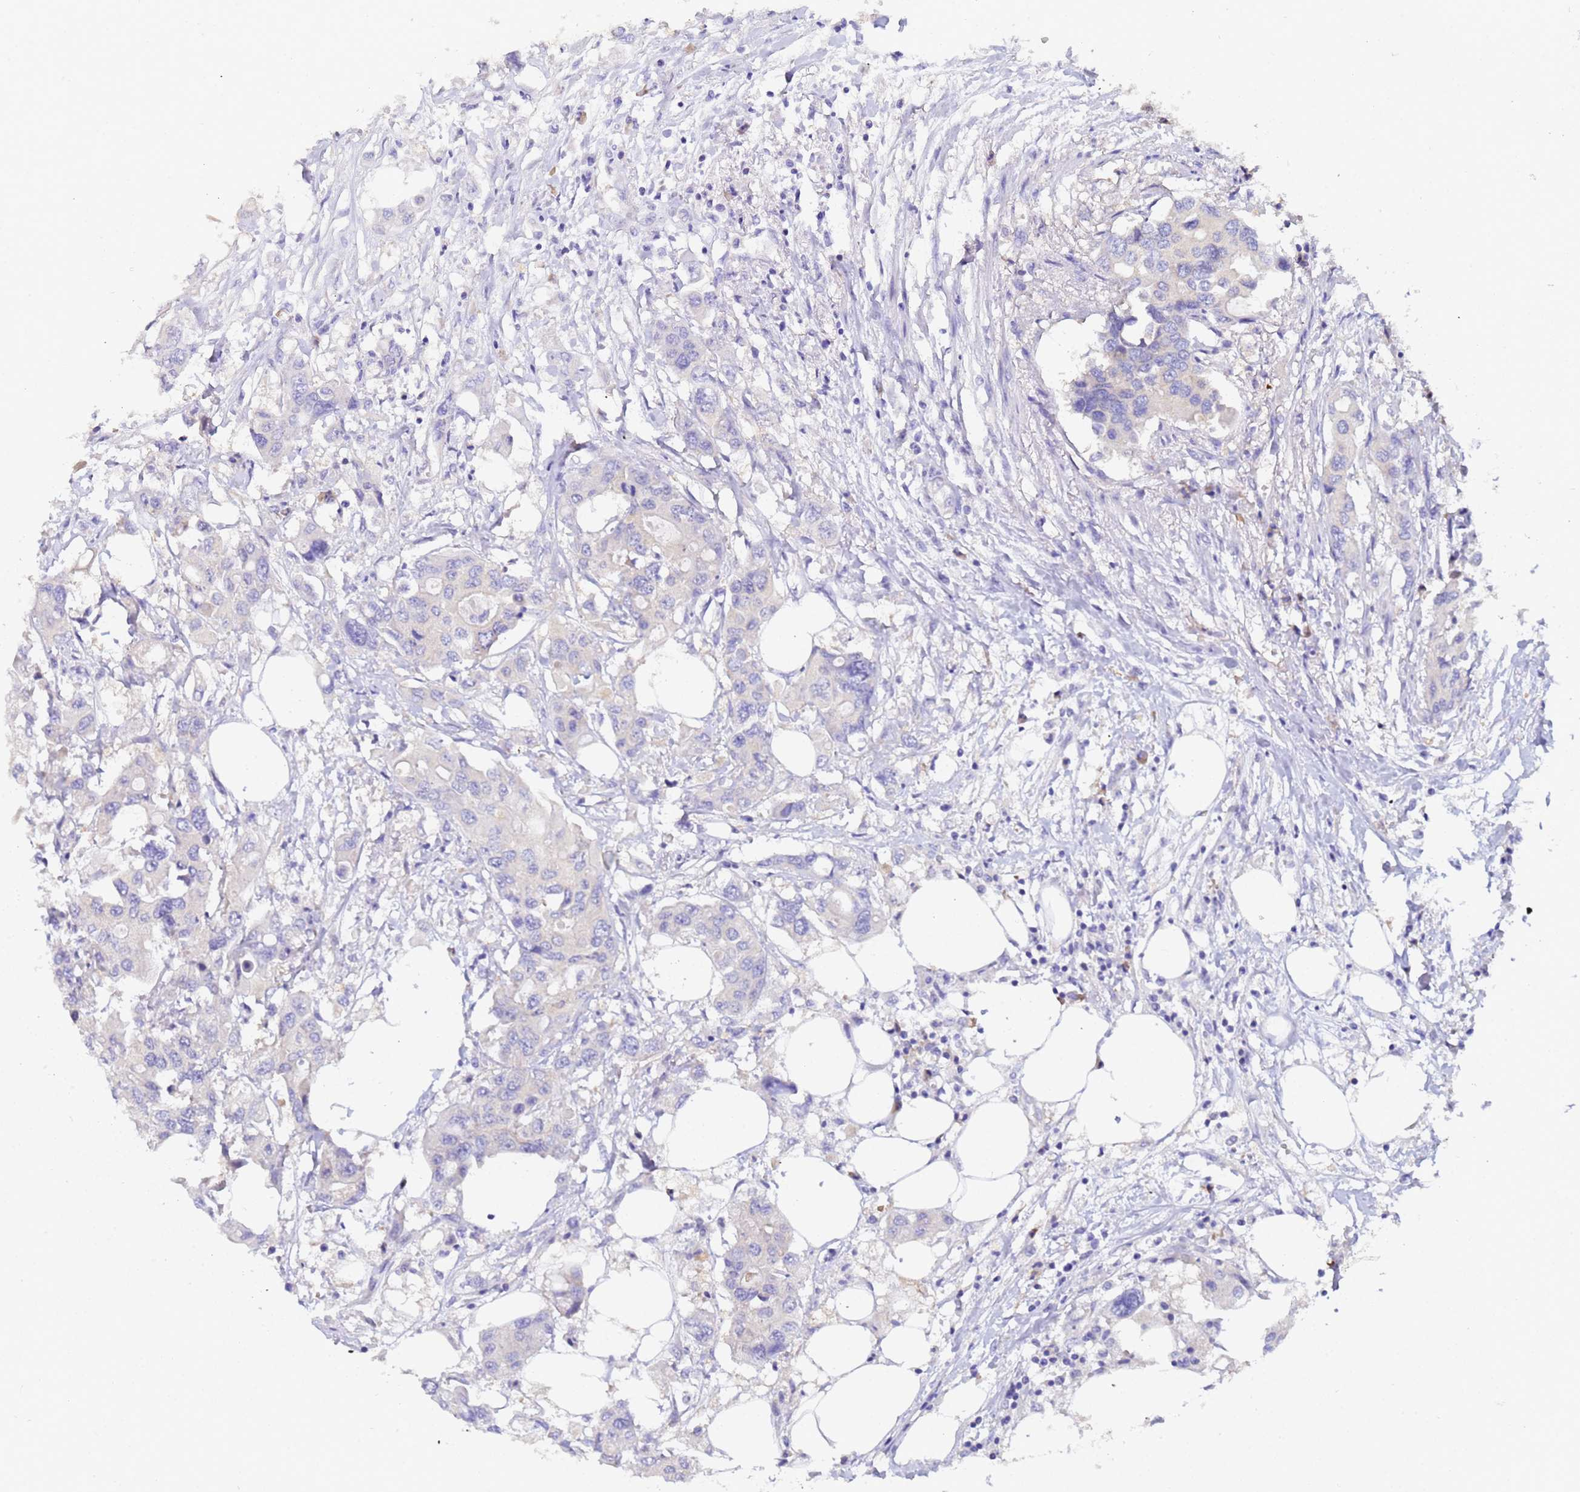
{"staining": {"intensity": "negative", "quantity": "none", "location": "none"}, "tissue": "colorectal cancer", "cell_type": "Tumor cells", "image_type": "cancer", "snomed": [{"axis": "morphology", "description": "Adenocarcinoma, NOS"}, {"axis": "topography", "description": "Colon"}], "caption": "Immunohistochemistry histopathology image of neoplastic tissue: adenocarcinoma (colorectal) stained with DAB (3,3'-diaminobenzidine) shows no significant protein staining in tumor cells.", "gene": "UBE2O", "patient": {"sex": "male", "age": 77}}